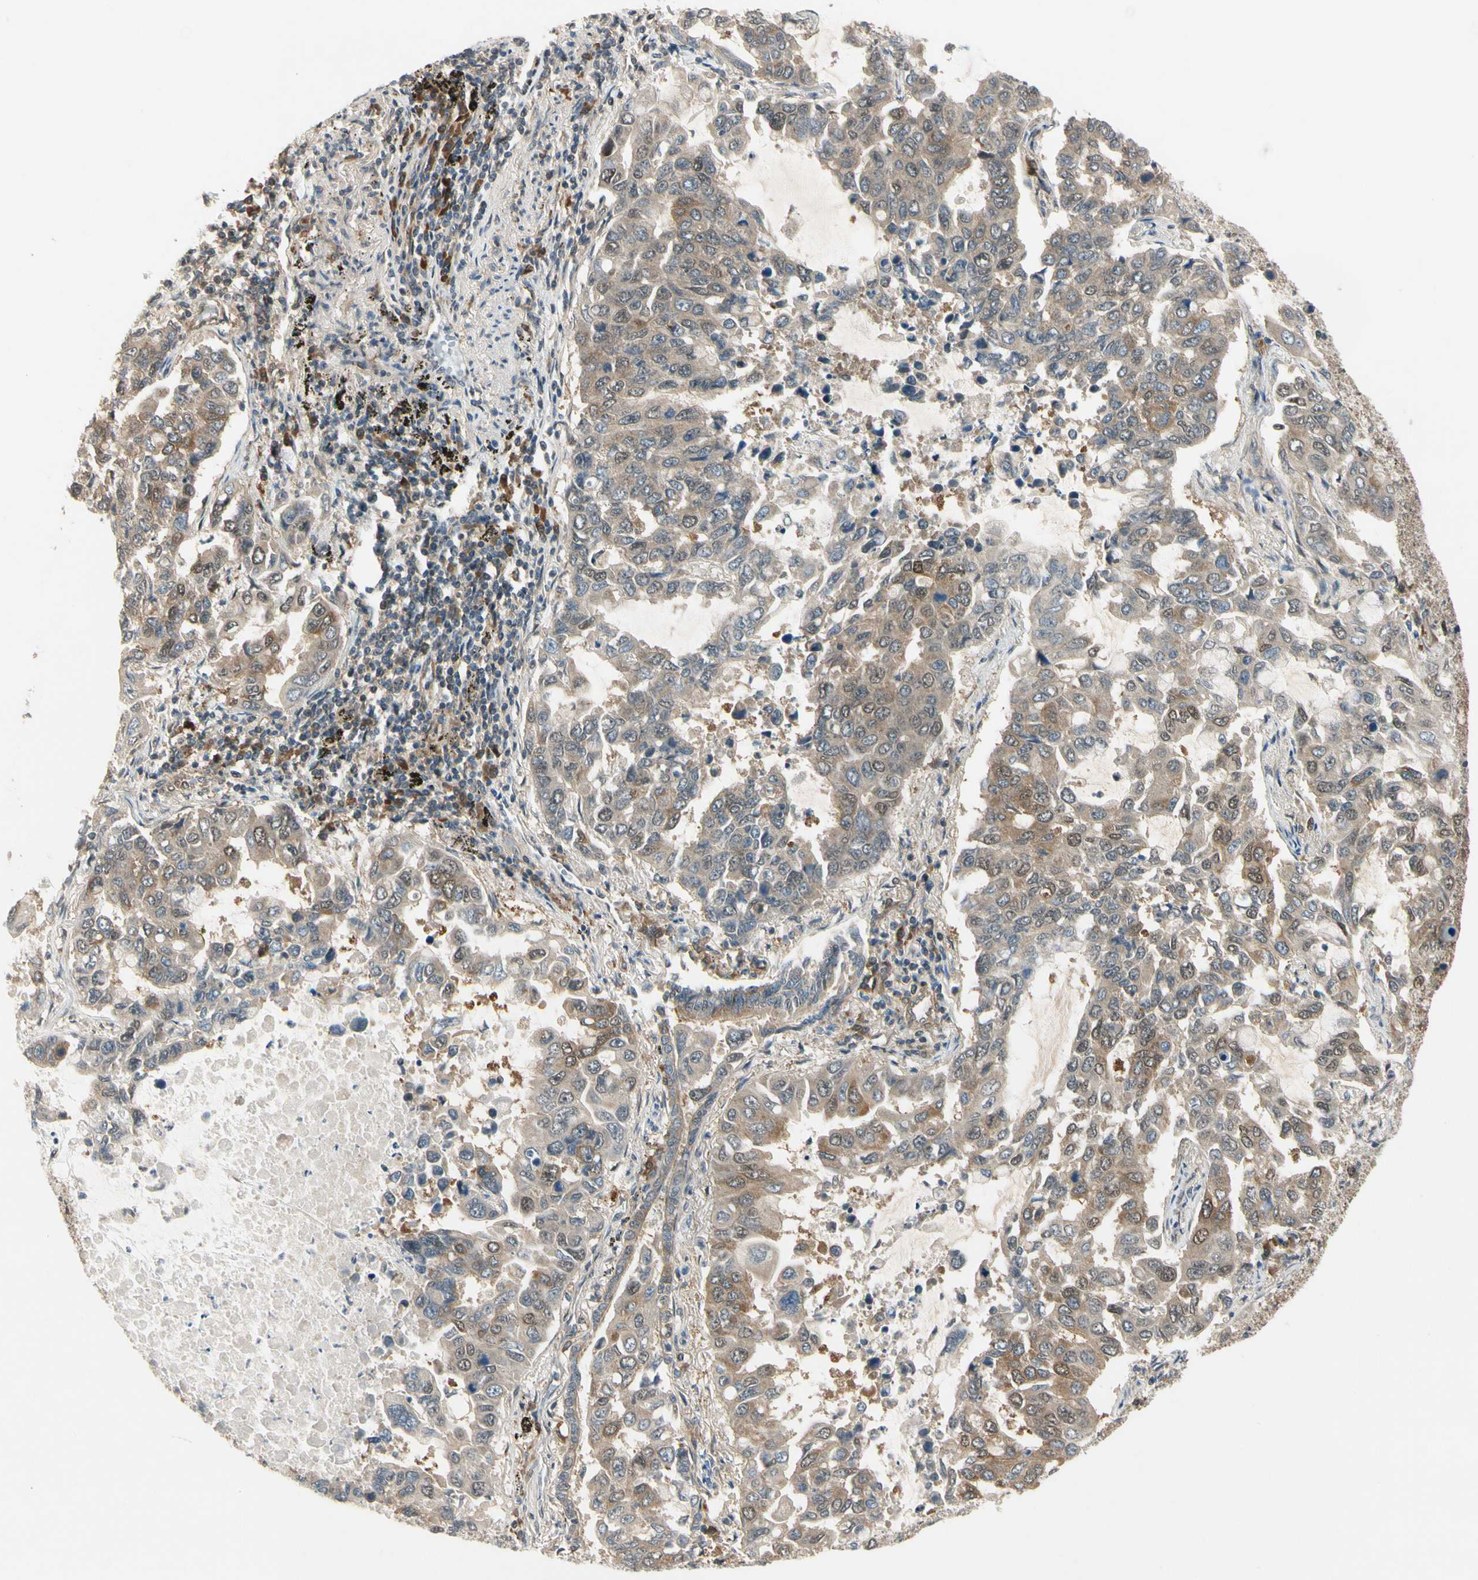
{"staining": {"intensity": "moderate", "quantity": "25%-75%", "location": "cytoplasmic/membranous,nuclear"}, "tissue": "lung cancer", "cell_type": "Tumor cells", "image_type": "cancer", "snomed": [{"axis": "morphology", "description": "Adenocarcinoma, NOS"}, {"axis": "topography", "description": "Lung"}], "caption": "Moderate cytoplasmic/membranous and nuclear positivity for a protein is seen in about 25%-75% of tumor cells of lung adenocarcinoma using immunohistochemistry.", "gene": "RASGRF1", "patient": {"sex": "male", "age": 64}}